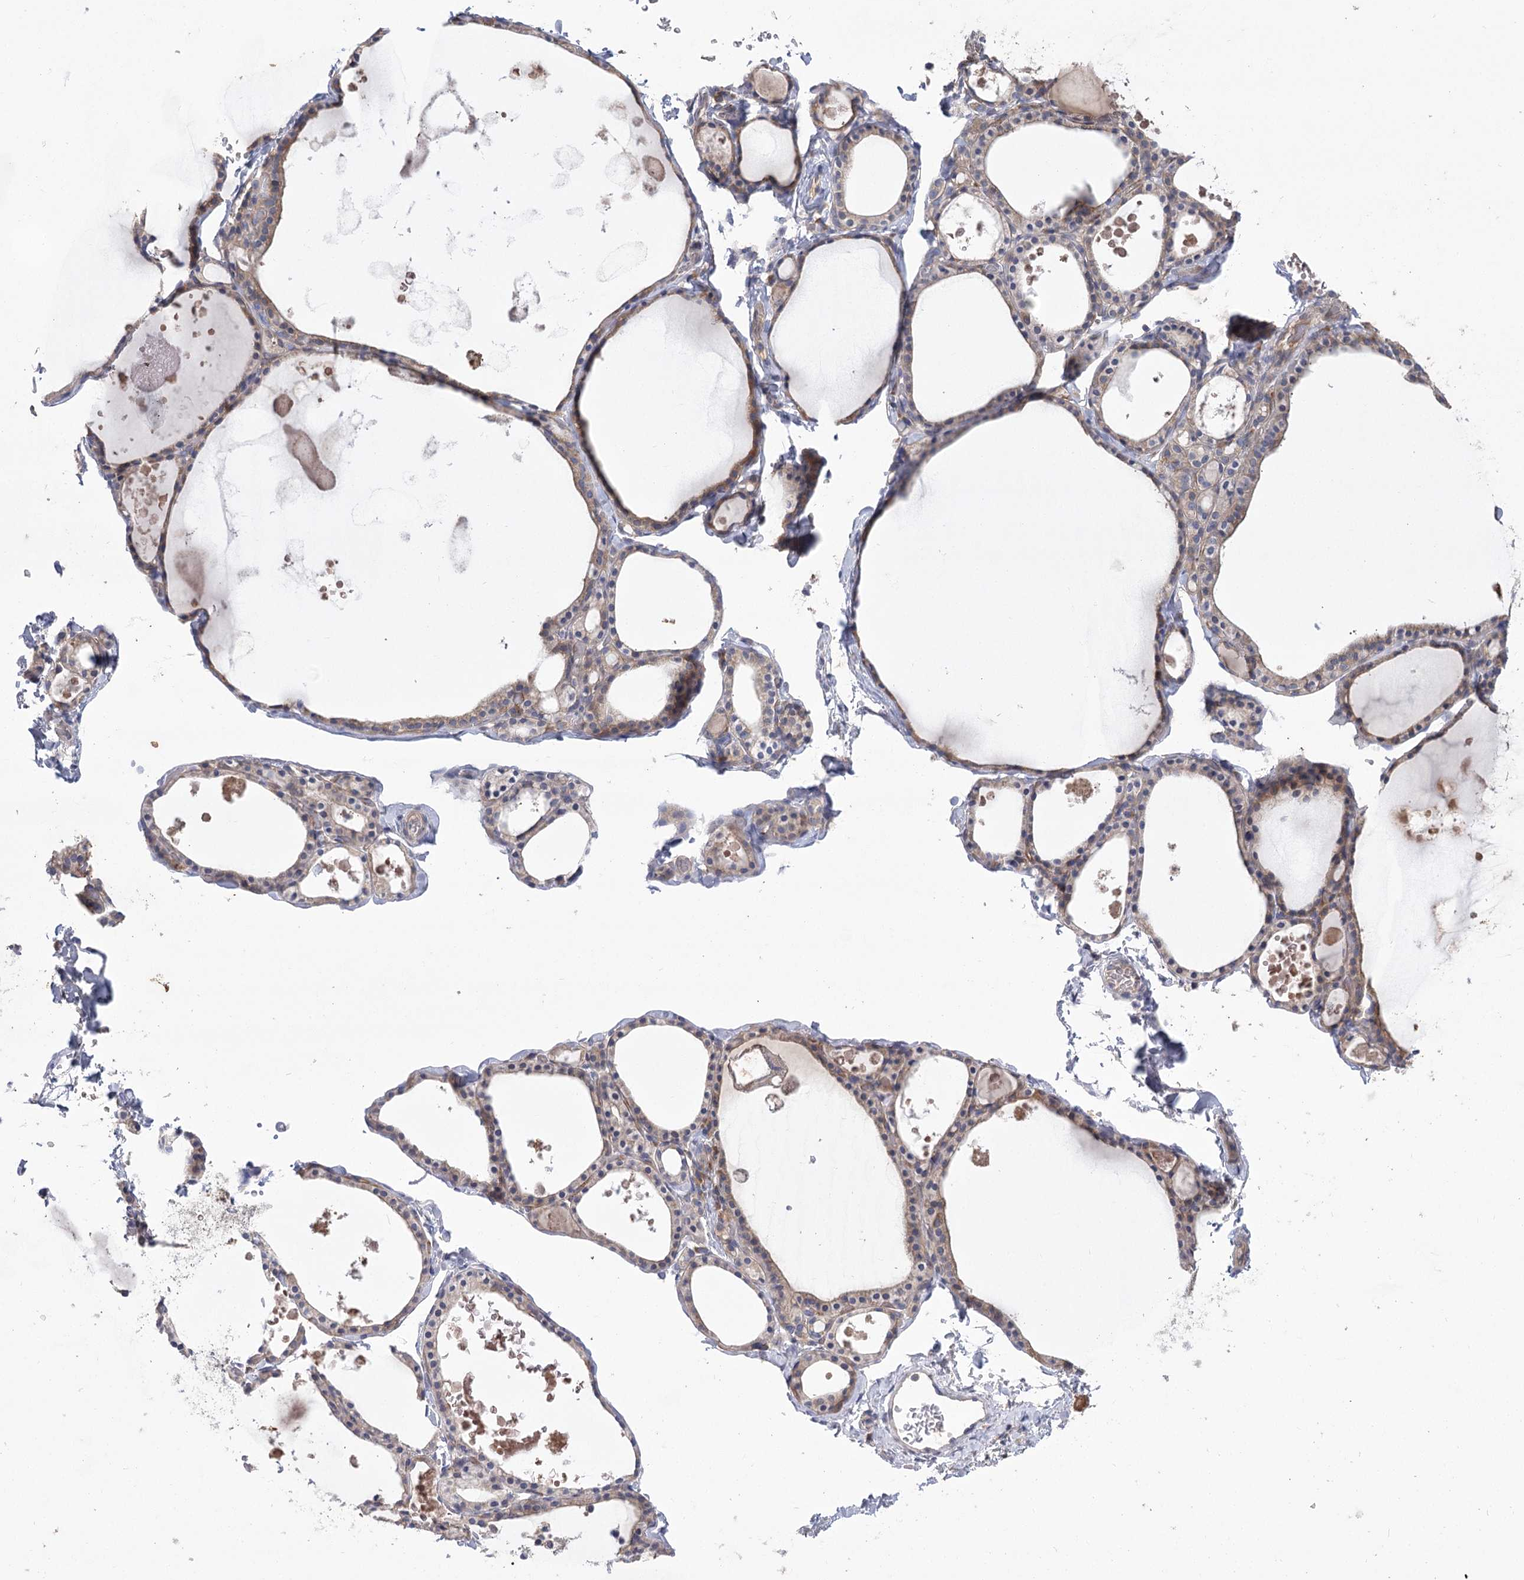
{"staining": {"intensity": "weak", "quantity": "25%-75%", "location": "cytoplasmic/membranous"}, "tissue": "thyroid gland", "cell_type": "Glandular cells", "image_type": "normal", "snomed": [{"axis": "morphology", "description": "Normal tissue, NOS"}, {"axis": "topography", "description": "Thyroid gland"}], "caption": "IHC of benign human thyroid gland shows low levels of weak cytoplasmic/membranous positivity in approximately 25%-75% of glandular cells. The protein is stained brown, and the nuclei are stained in blue (DAB IHC with brightfield microscopy, high magnification).", "gene": "PBLD", "patient": {"sex": "male", "age": 56}}